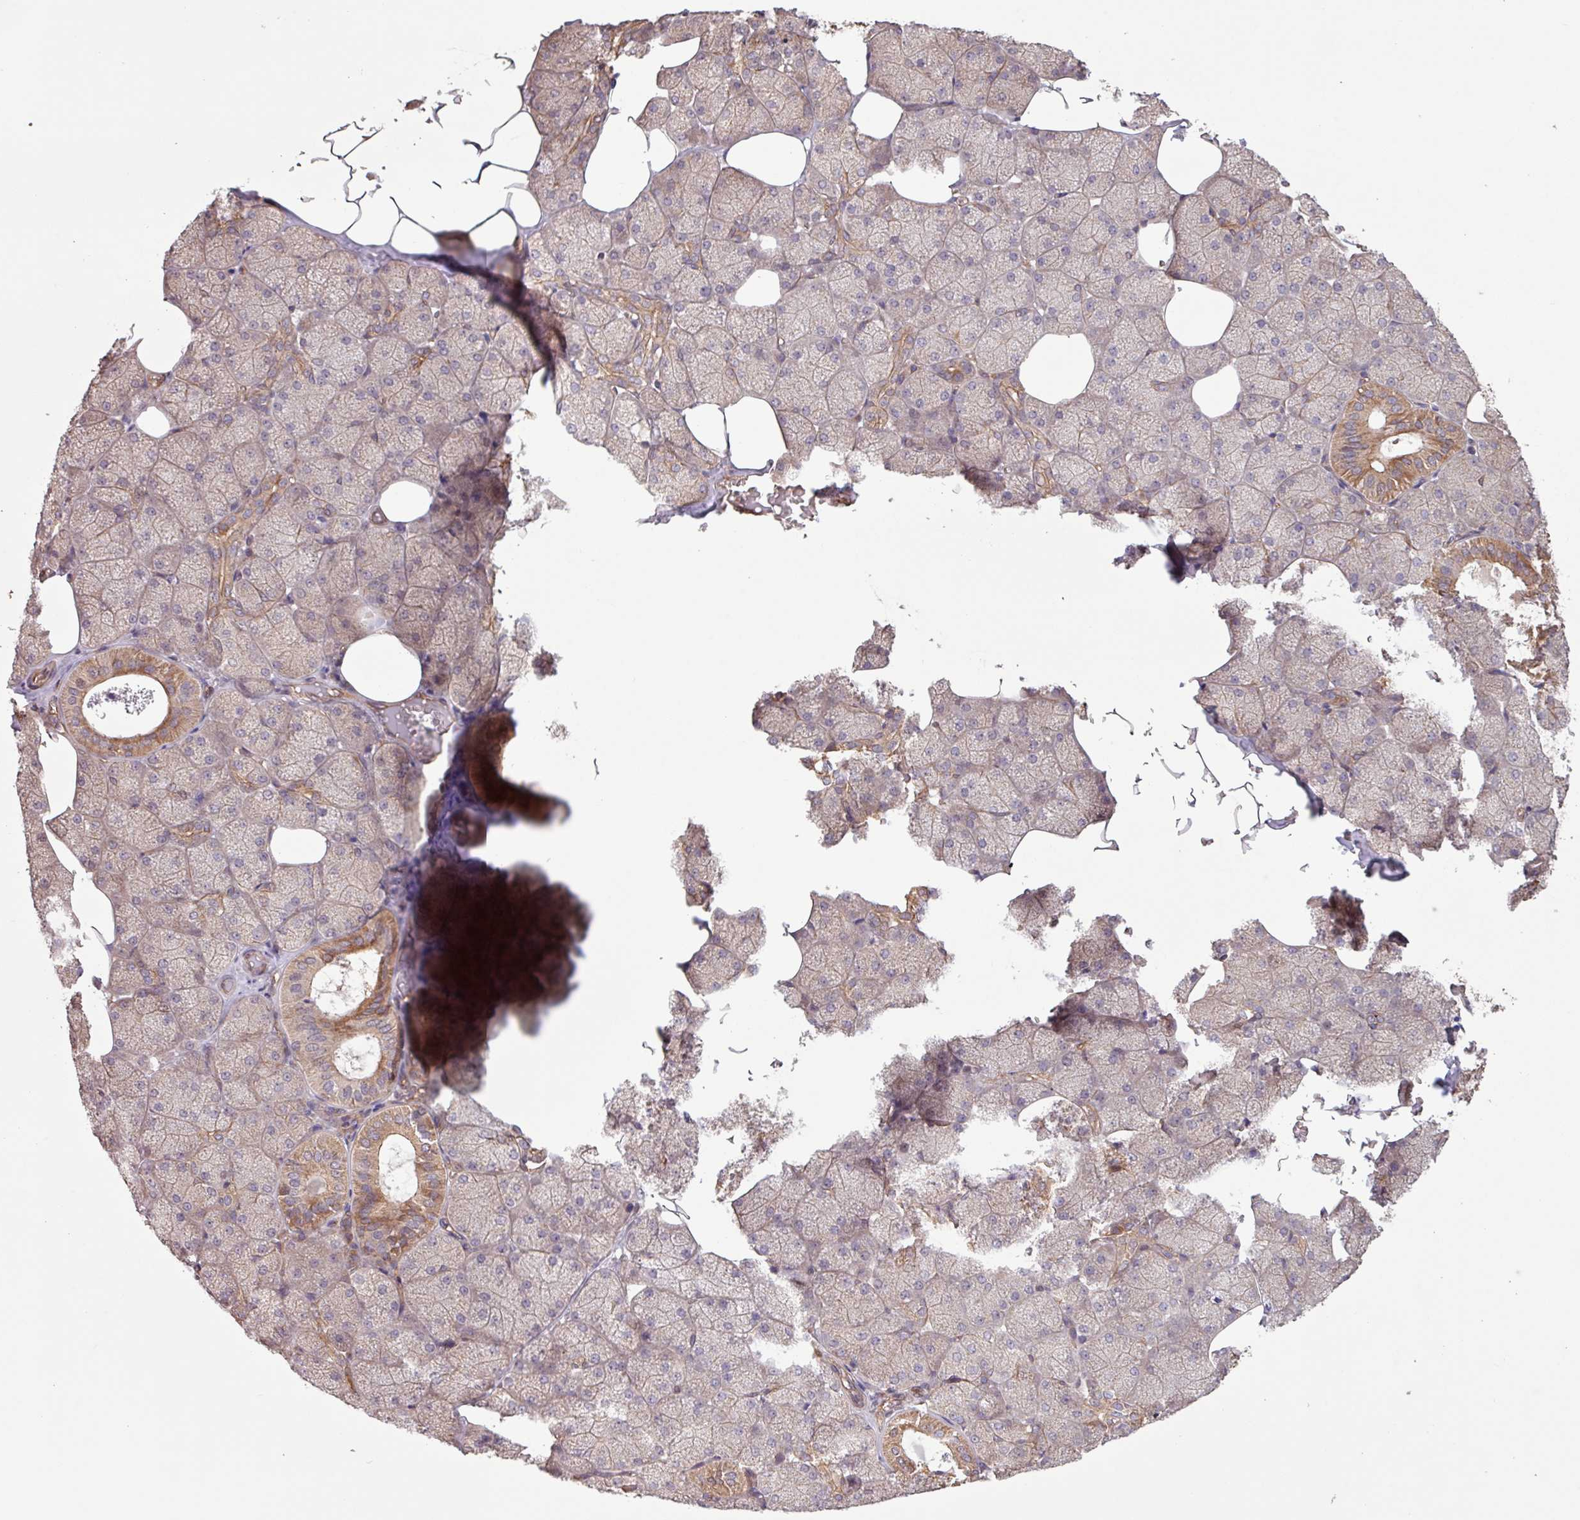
{"staining": {"intensity": "moderate", "quantity": "25%-75%", "location": "cytoplasmic/membranous"}, "tissue": "salivary gland", "cell_type": "Glandular cells", "image_type": "normal", "snomed": [{"axis": "morphology", "description": "Normal tissue, NOS"}, {"axis": "topography", "description": "Salivary gland"}, {"axis": "topography", "description": "Peripheral nerve tissue"}], "caption": "Immunohistochemical staining of unremarkable salivary gland reveals moderate cytoplasmic/membranous protein positivity in about 25%-75% of glandular cells.", "gene": "TRABD2A", "patient": {"sex": "male", "age": 38}}